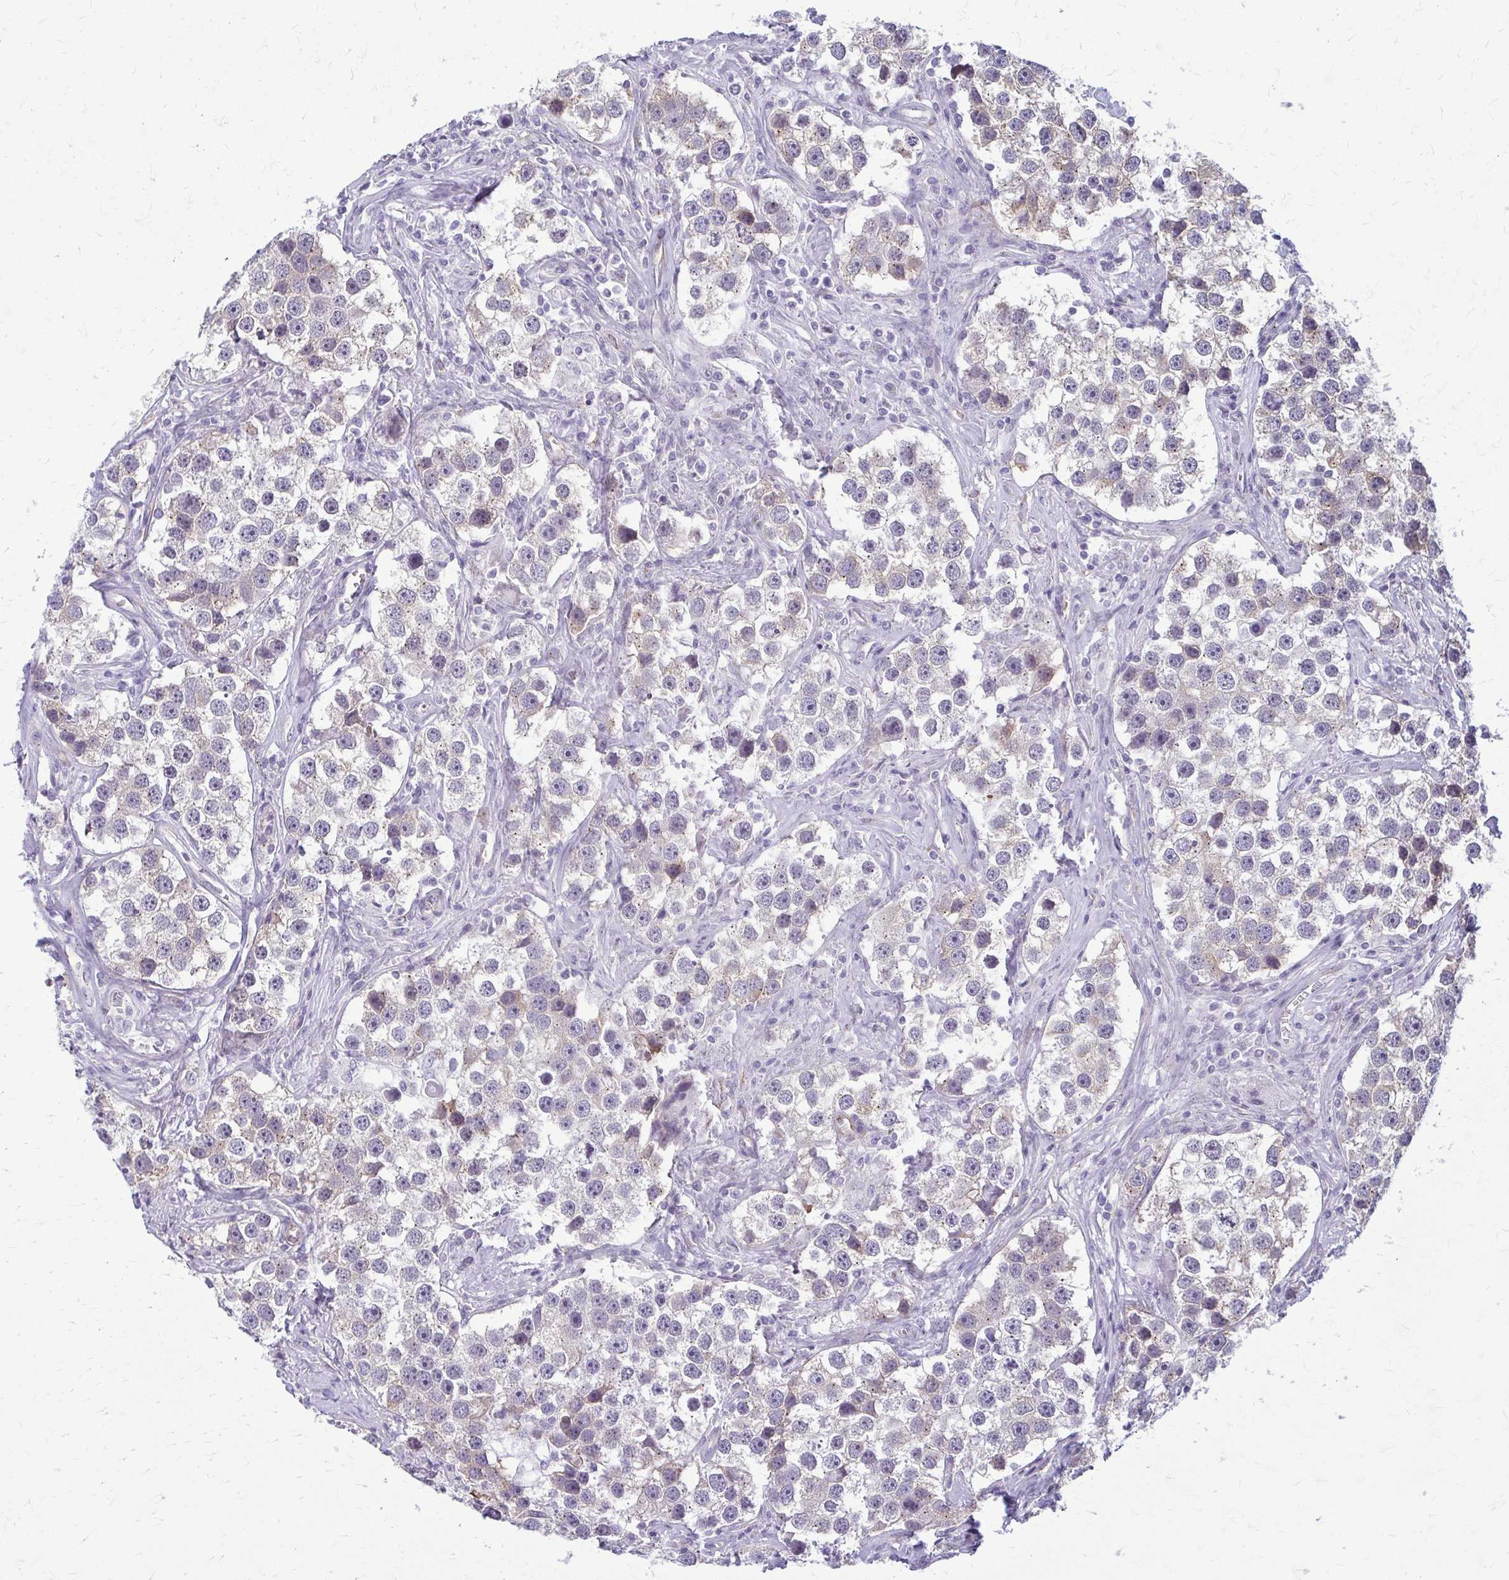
{"staining": {"intensity": "weak", "quantity": "<25%", "location": "cytoplasmic/membranous"}, "tissue": "testis cancer", "cell_type": "Tumor cells", "image_type": "cancer", "snomed": [{"axis": "morphology", "description": "Seminoma, NOS"}, {"axis": "topography", "description": "Testis"}], "caption": "This photomicrograph is of testis cancer stained with immunohistochemistry (IHC) to label a protein in brown with the nuclei are counter-stained blue. There is no staining in tumor cells.", "gene": "DEPP1", "patient": {"sex": "male", "age": 49}}